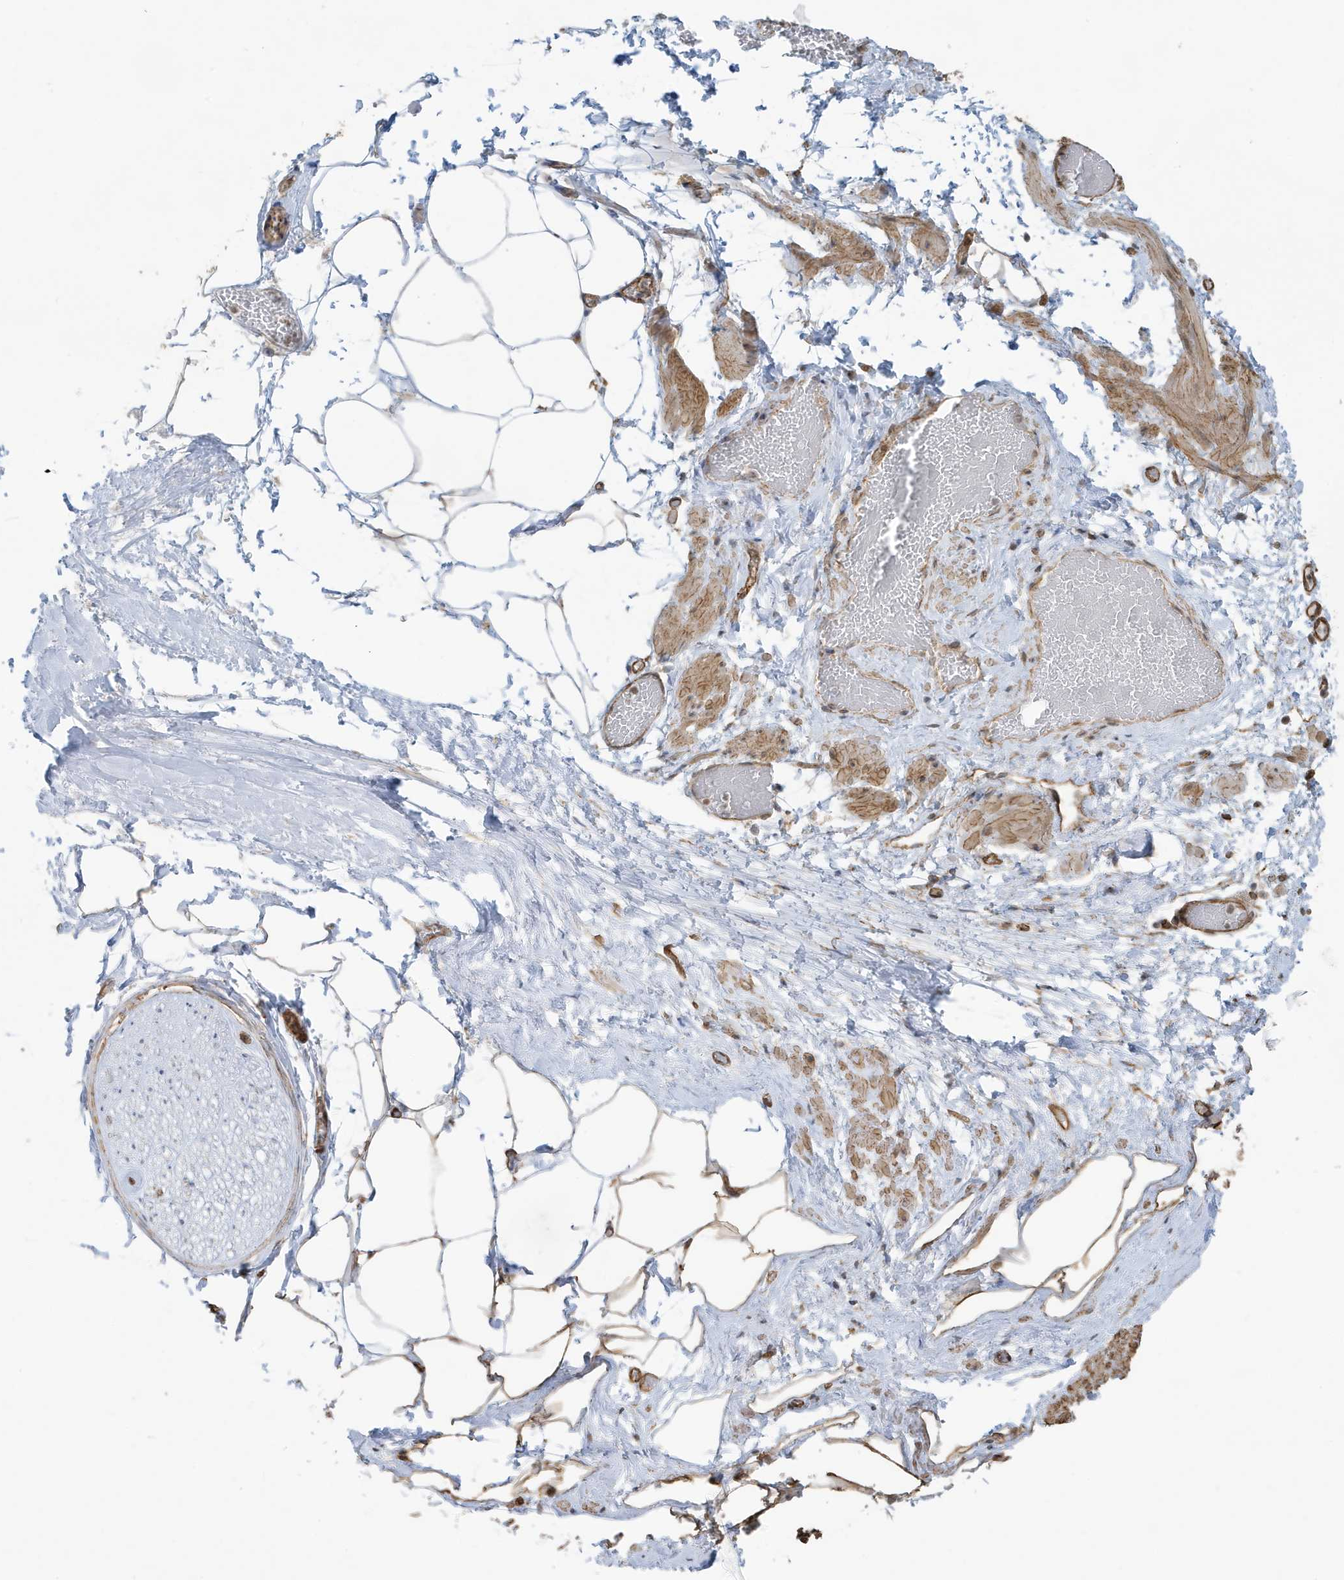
{"staining": {"intensity": "moderate", "quantity": ">75%", "location": "cytoplasmic/membranous,nuclear"}, "tissue": "adipose tissue", "cell_type": "Adipocytes", "image_type": "normal", "snomed": [{"axis": "morphology", "description": "Normal tissue, NOS"}, {"axis": "morphology", "description": "Adenocarcinoma, Low grade"}, {"axis": "topography", "description": "Prostate"}, {"axis": "topography", "description": "Peripheral nerve tissue"}], "caption": "Benign adipose tissue reveals moderate cytoplasmic/membranous,nuclear expression in approximately >75% of adipocytes, visualized by immunohistochemistry.", "gene": "CHCHD4", "patient": {"sex": "male", "age": 63}}